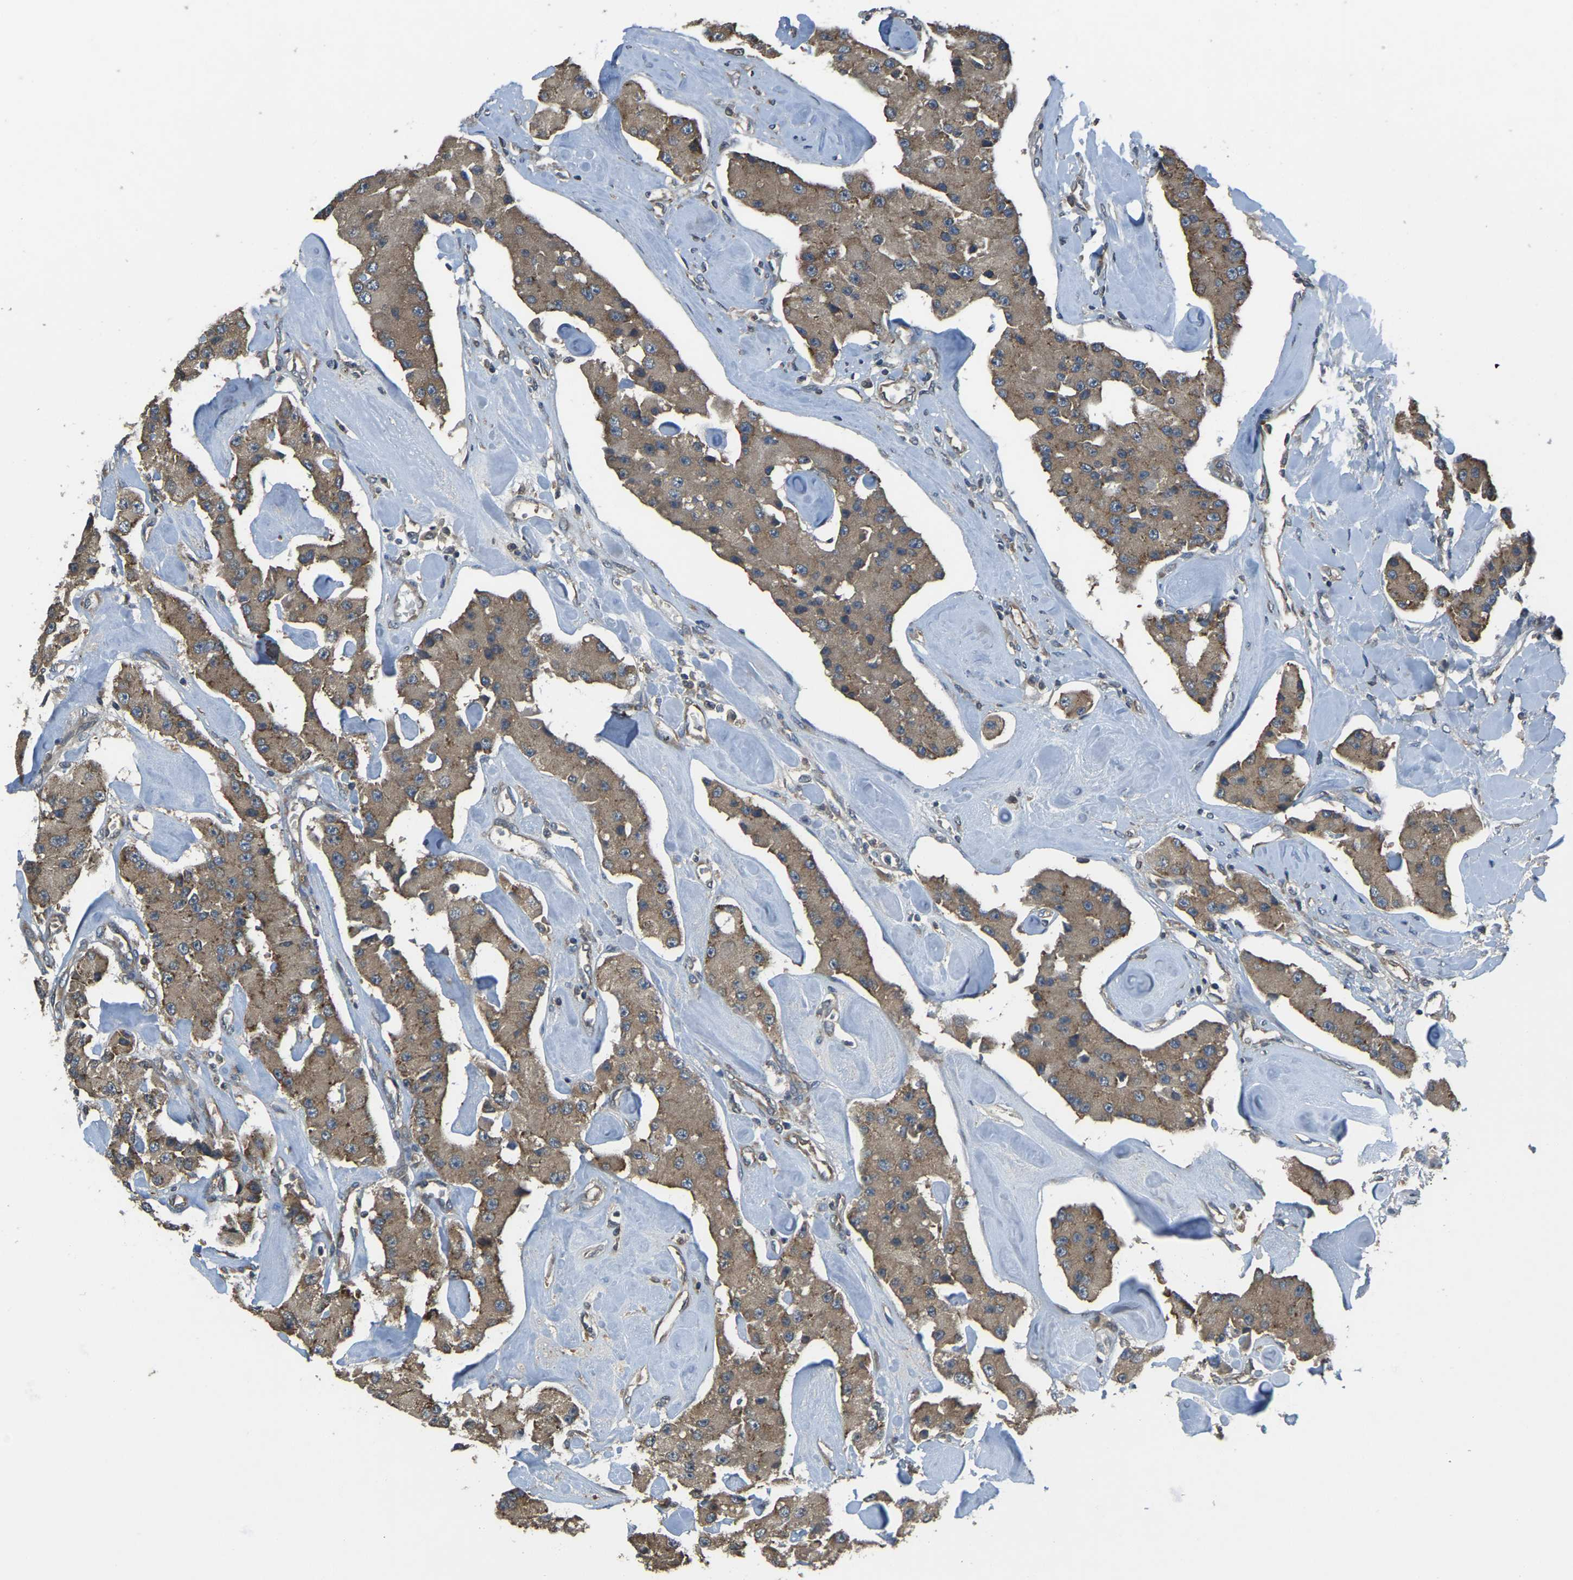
{"staining": {"intensity": "moderate", "quantity": ">75%", "location": "cytoplasmic/membranous"}, "tissue": "carcinoid", "cell_type": "Tumor cells", "image_type": "cancer", "snomed": [{"axis": "morphology", "description": "Carcinoid, malignant, NOS"}, {"axis": "topography", "description": "Pancreas"}], "caption": "Immunohistochemical staining of human carcinoid (malignant) reveals medium levels of moderate cytoplasmic/membranous positivity in about >75% of tumor cells.", "gene": "AIMP1", "patient": {"sex": "male", "age": 41}}